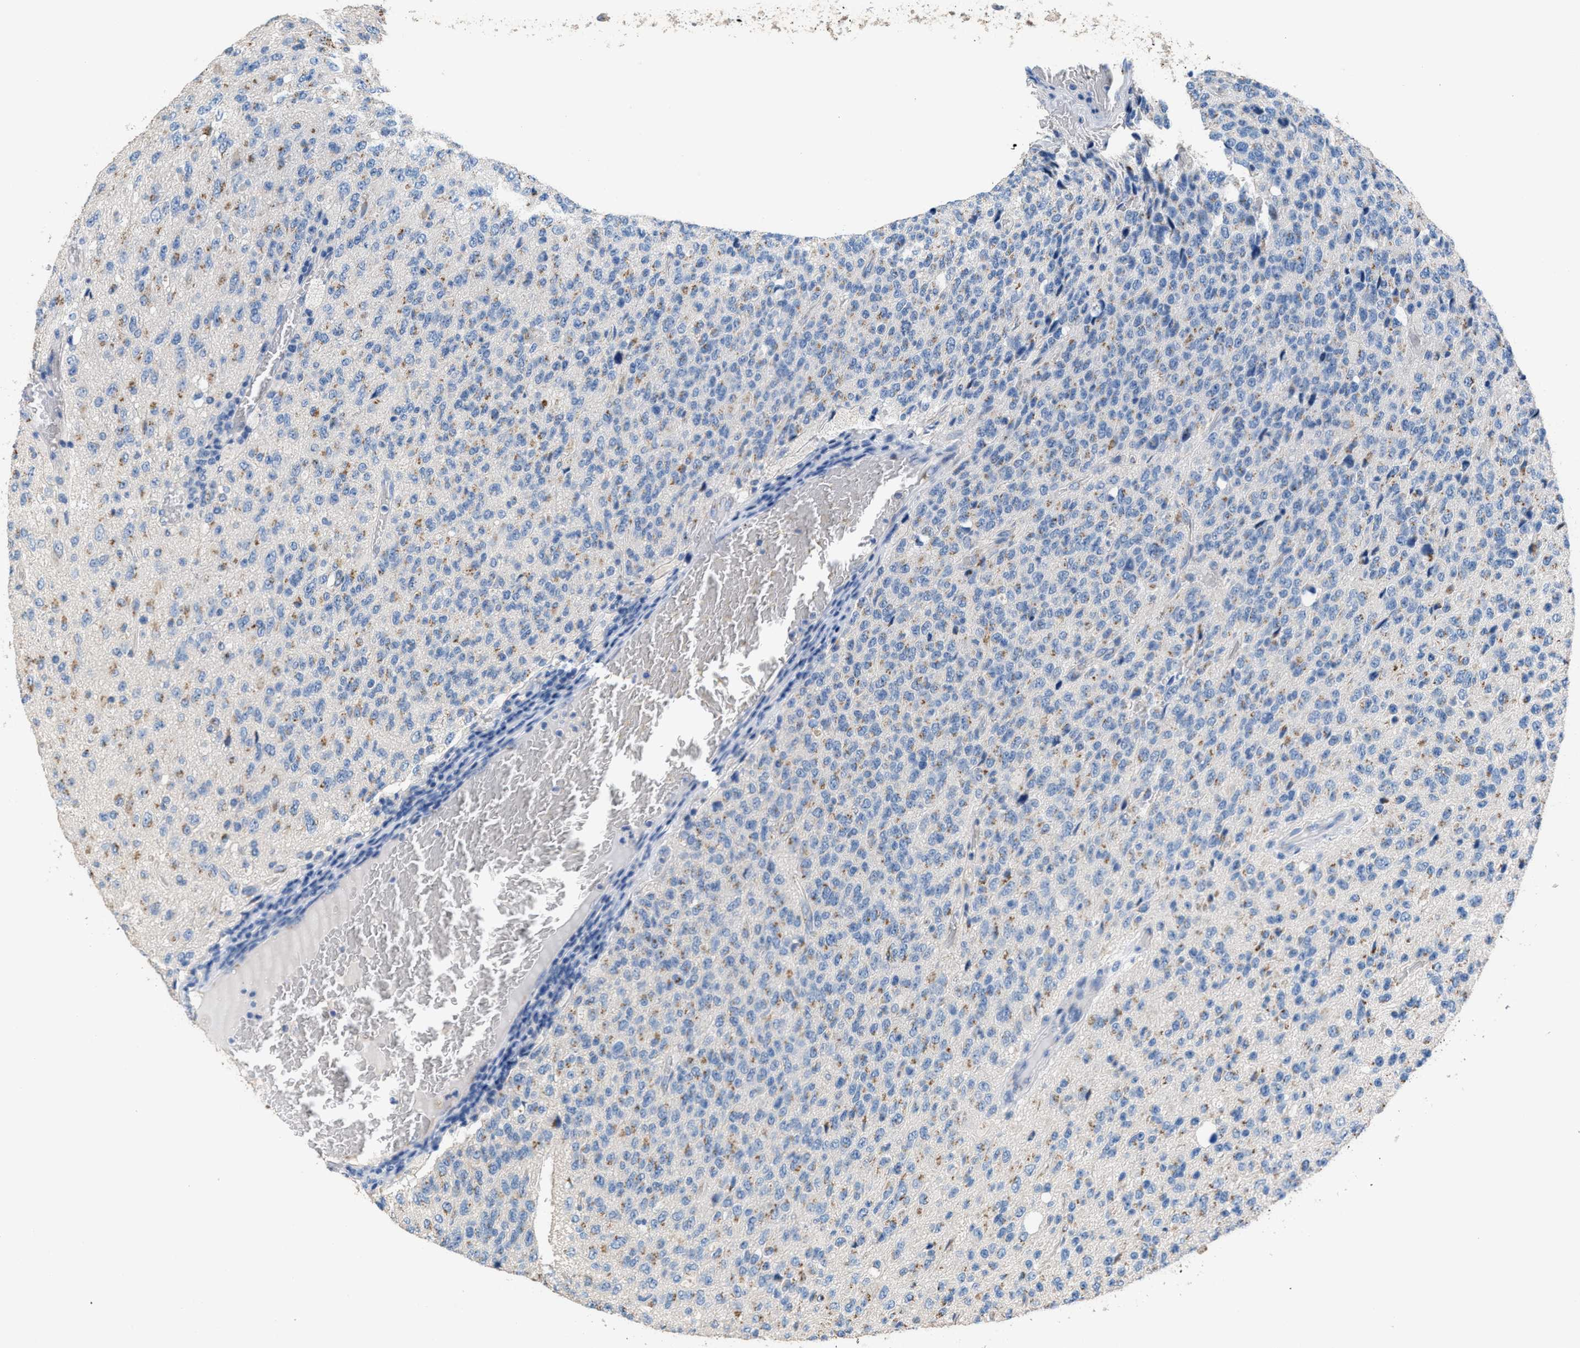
{"staining": {"intensity": "moderate", "quantity": "<25%", "location": "cytoplasmic/membranous"}, "tissue": "glioma", "cell_type": "Tumor cells", "image_type": "cancer", "snomed": [{"axis": "morphology", "description": "Glioma, malignant, High grade"}, {"axis": "topography", "description": "pancreas cauda"}], "caption": "Human glioma stained for a protein (brown) exhibits moderate cytoplasmic/membranous positive expression in about <25% of tumor cells.", "gene": "GOLM1", "patient": {"sex": "male", "age": 60}}